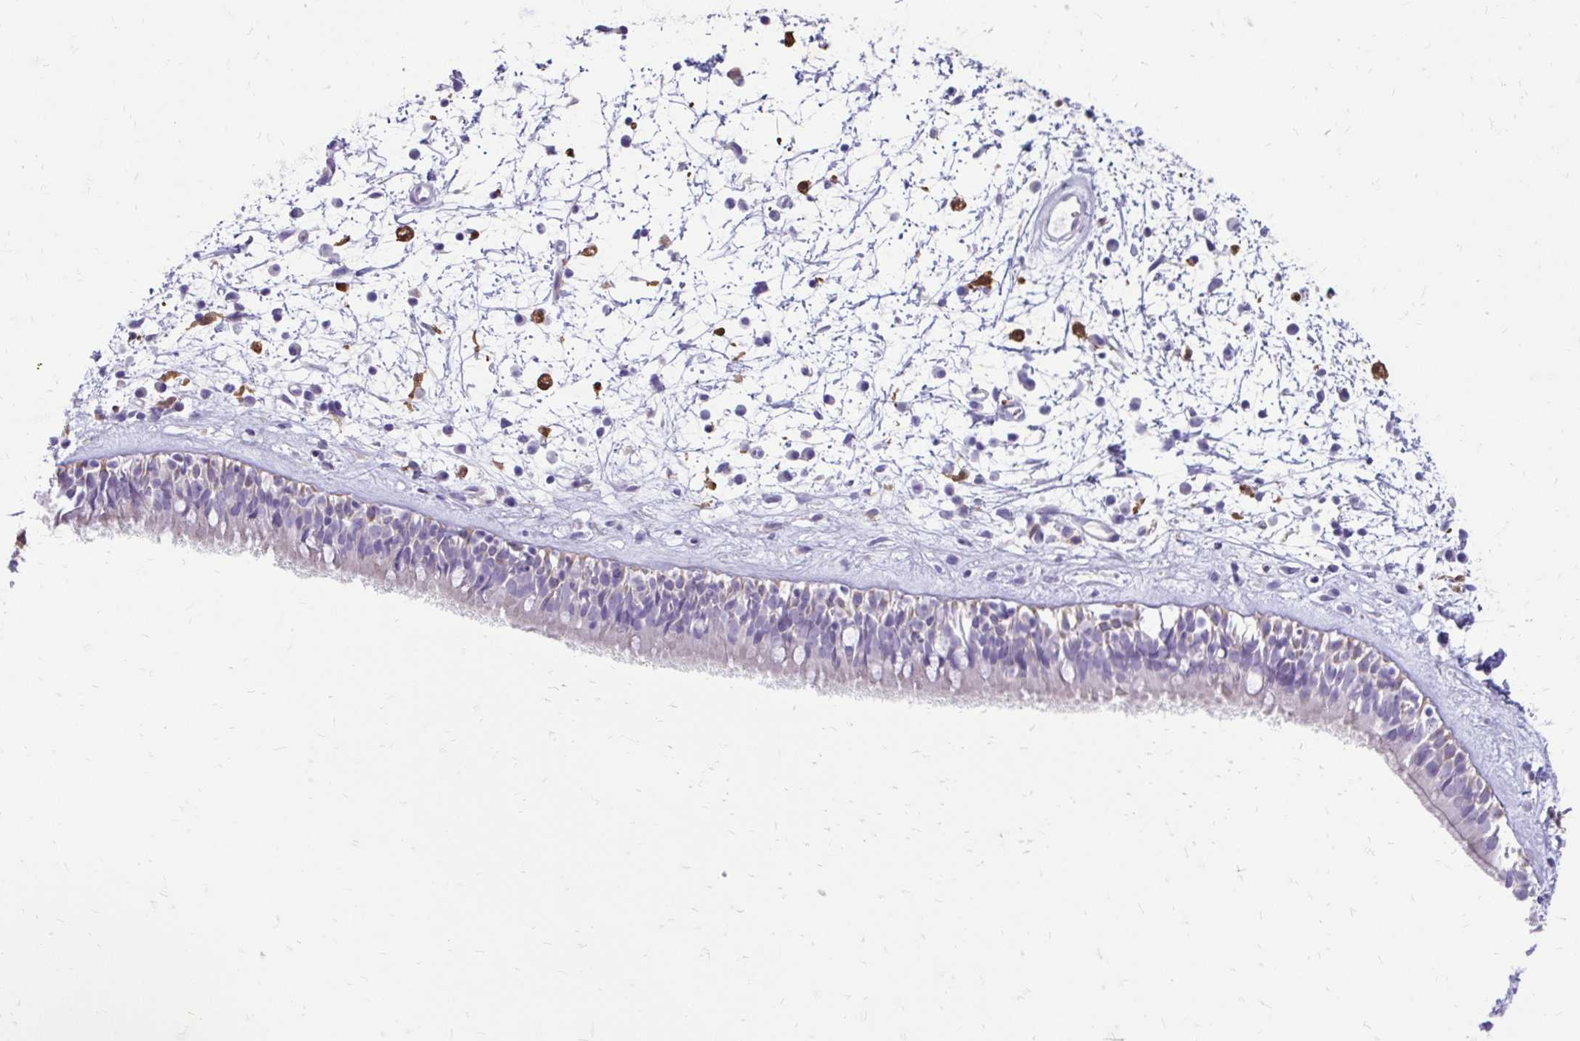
{"staining": {"intensity": "weak", "quantity": "25%-75%", "location": "cytoplasmic/membranous"}, "tissue": "nasopharynx", "cell_type": "Respiratory epithelial cells", "image_type": "normal", "snomed": [{"axis": "morphology", "description": "Normal tissue, NOS"}, {"axis": "topography", "description": "Nasopharynx"}], "caption": "IHC staining of normal nasopharynx, which demonstrates low levels of weak cytoplasmic/membranous positivity in about 25%-75% of respiratory epithelial cells indicating weak cytoplasmic/membranous protein staining. The staining was performed using DAB (brown) for protein detection and nuclei were counterstained in hematoxylin (blue).", "gene": "SIGLEC11", "patient": {"sex": "male", "age": 24}}